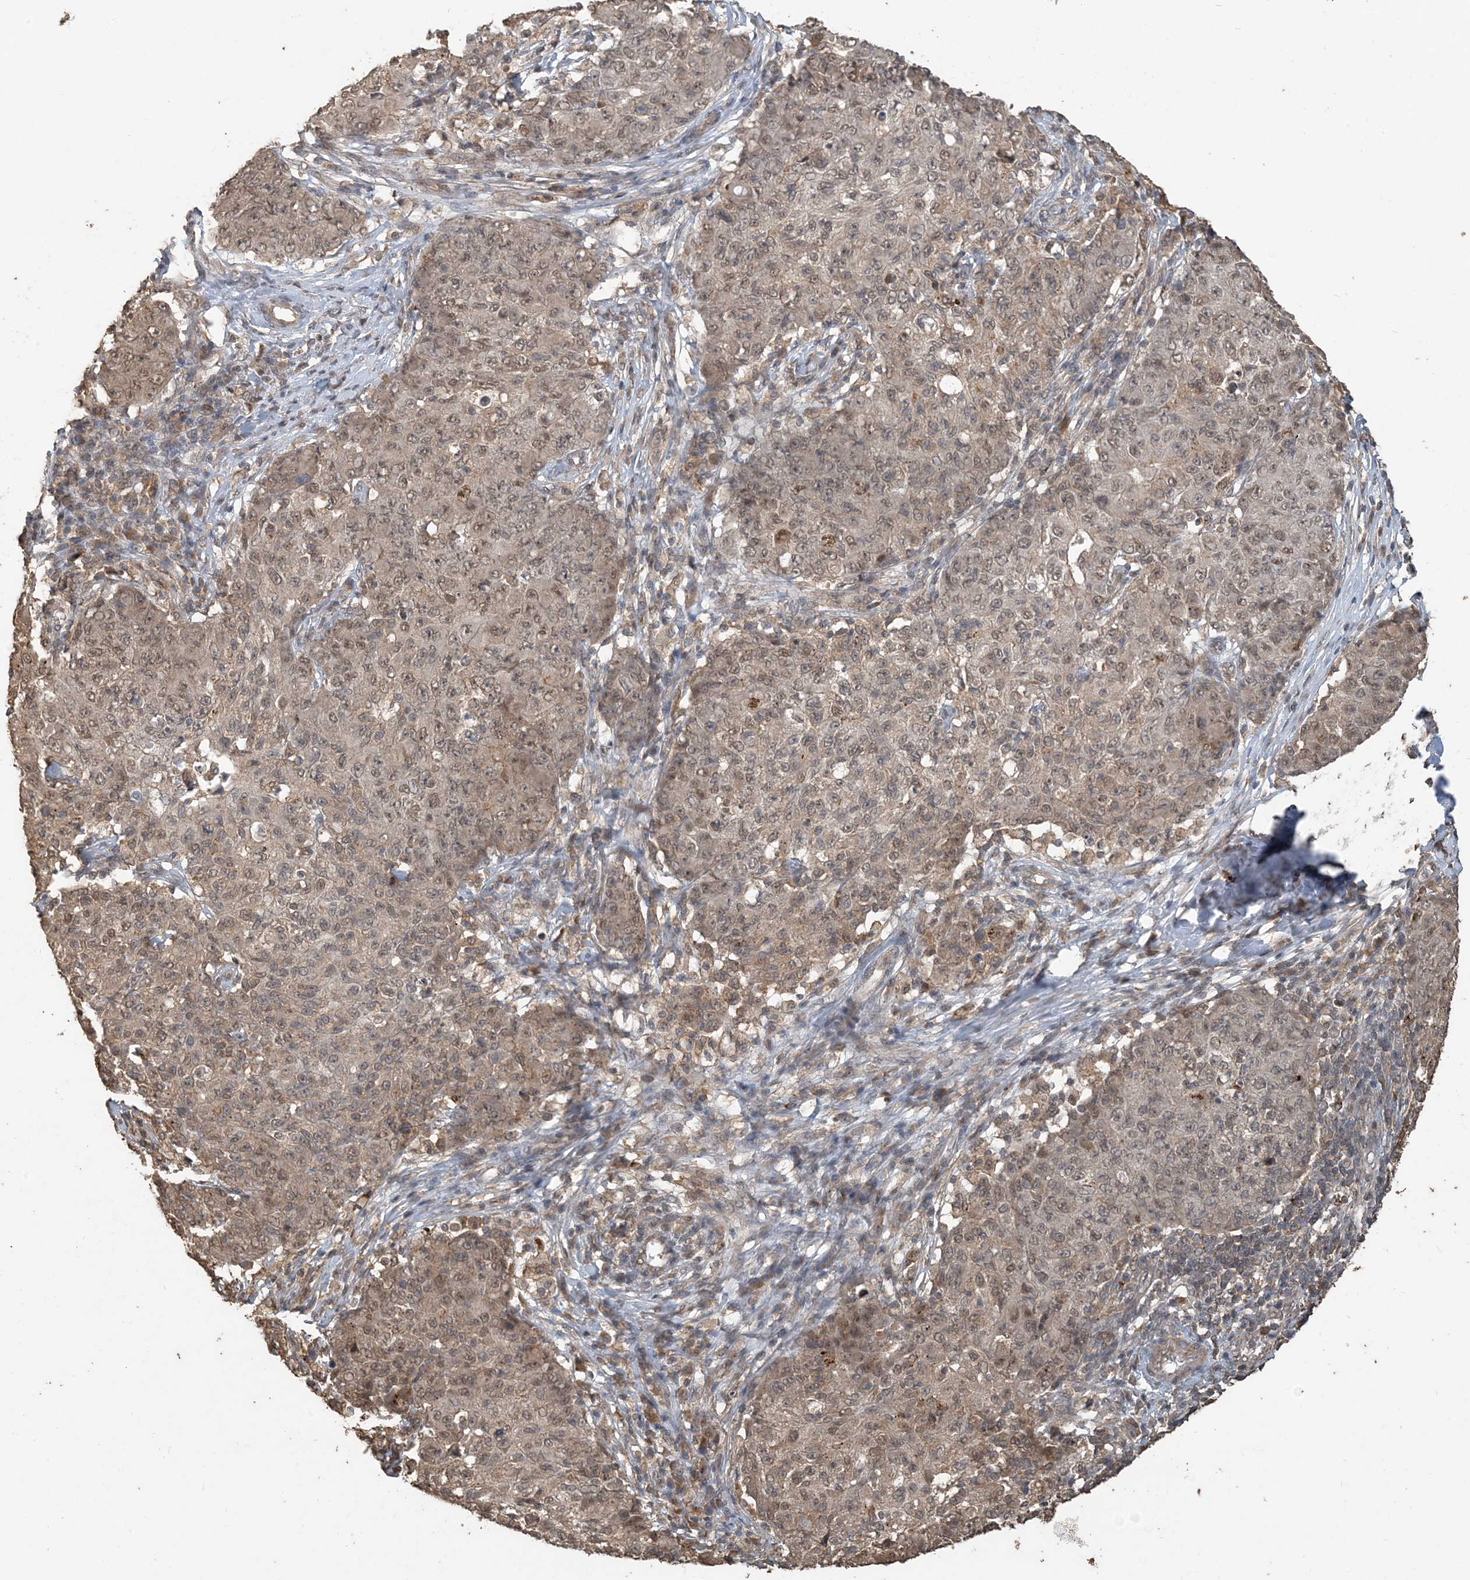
{"staining": {"intensity": "weak", "quantity": ">75%", "location": "nuclear"}, "tissue": "ovarian cancer", "cell_type": "Tumor cells", "image_type": "cancer", "snomed": [{"axis": "morphology", "description": "Carcinoma, endometroid"}, {"axis": "topography", "description": "Ovary"}], "caption": "Weak nuclear positivity is identified in about >75% of tumor cells in ovarian endometroid carcinoma.", "gene": "ZC3H12A", "patient": {"sex": "female", "age": 42}}